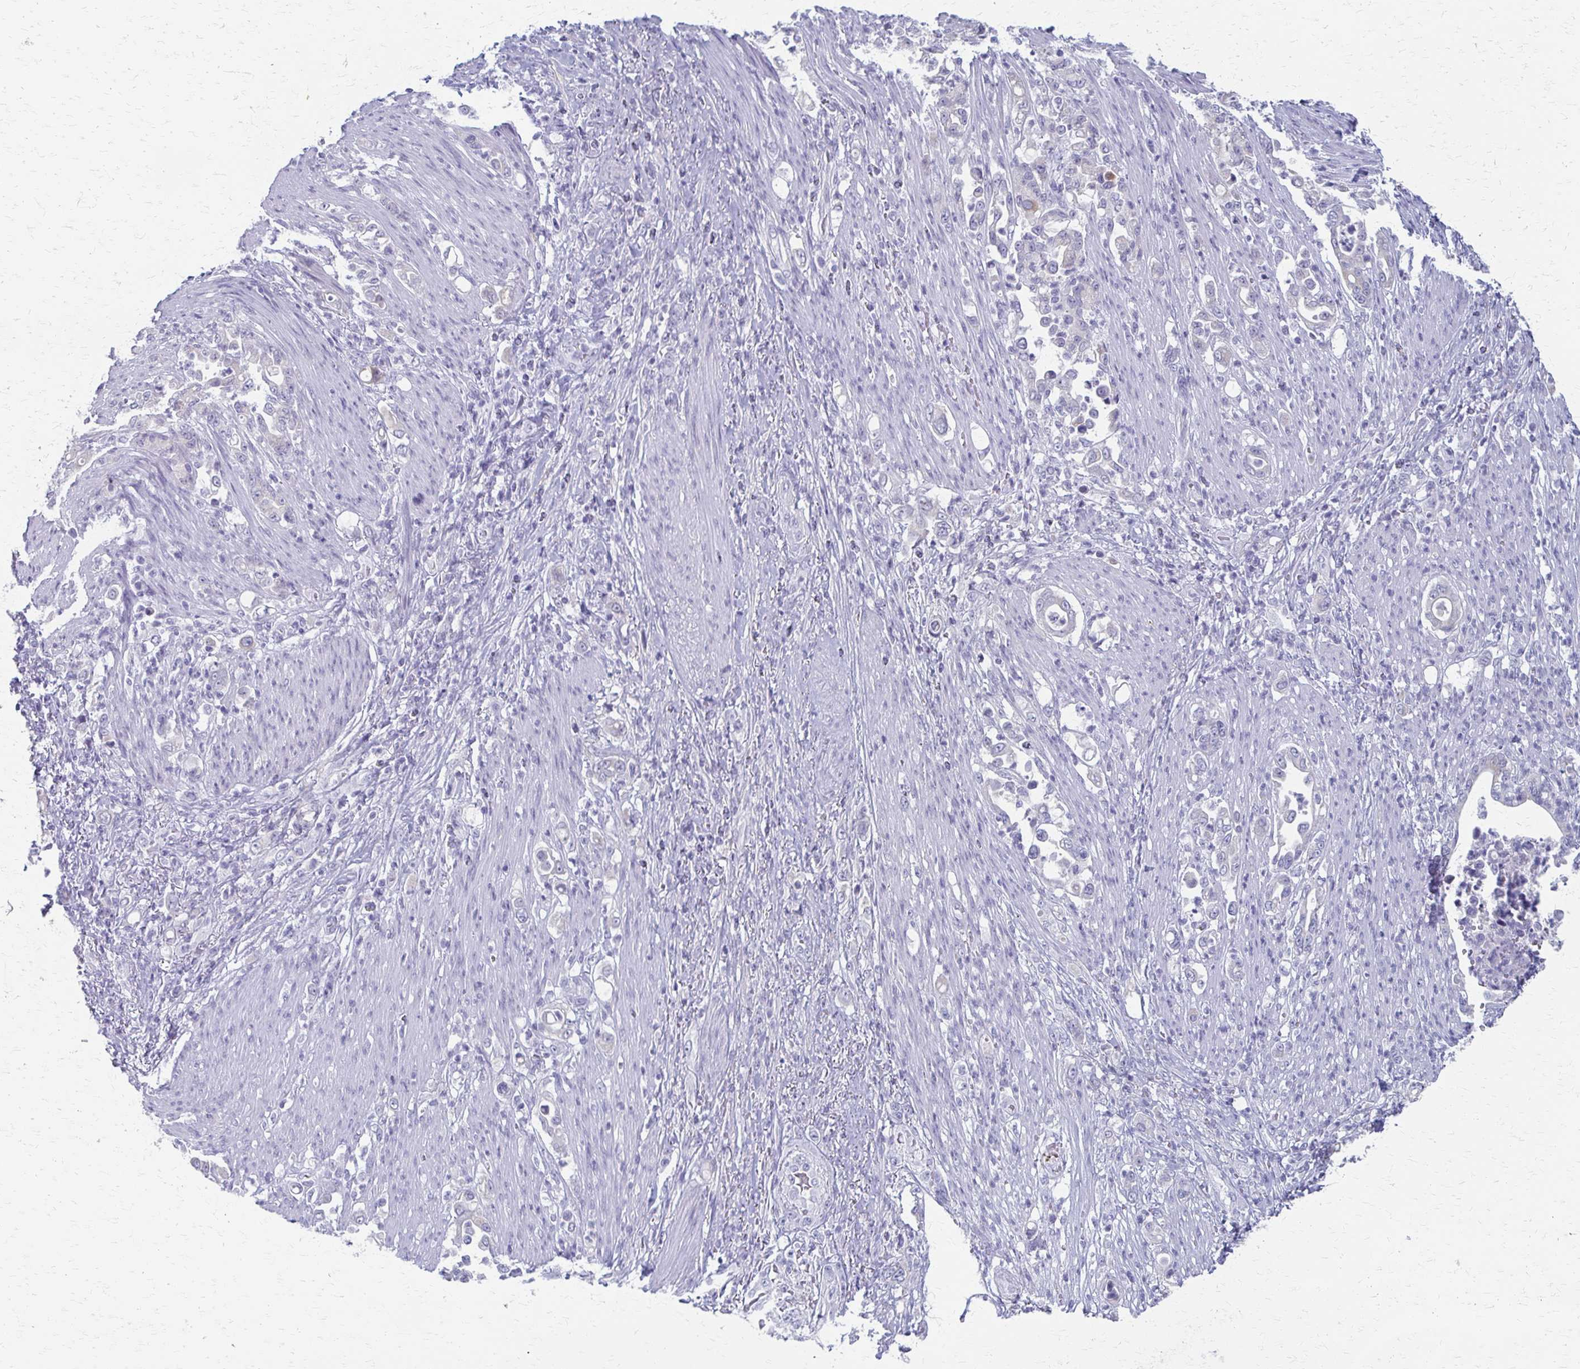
{"staining": {"intensity": "negative", "quantity": "none", "location": "none"}, "tissue": "stomach cancer", "cell_type": "Tumor cells", "image_type": "cancer", "snomed": [{"axis": "morphology", "description": "Normal tissue, NOS"}, {"axis": "morphology", "description": "Adenocarcinoma, NOS"}, {"axis": "topography", "description": "Stomach"}], "caption": "IHC histopathology image of neoplastic tissue: human stomach adenocarcinoma stained with DAB reveals no significant protein expression in tumor cells. The staining is performed using DAB (3,3'-diaminobenzidine) brown chromogen with nuclei counter-stained in using hematoxylin.", "gene": "CYB5A", "patient": {"sex": "female", "age": 79}}